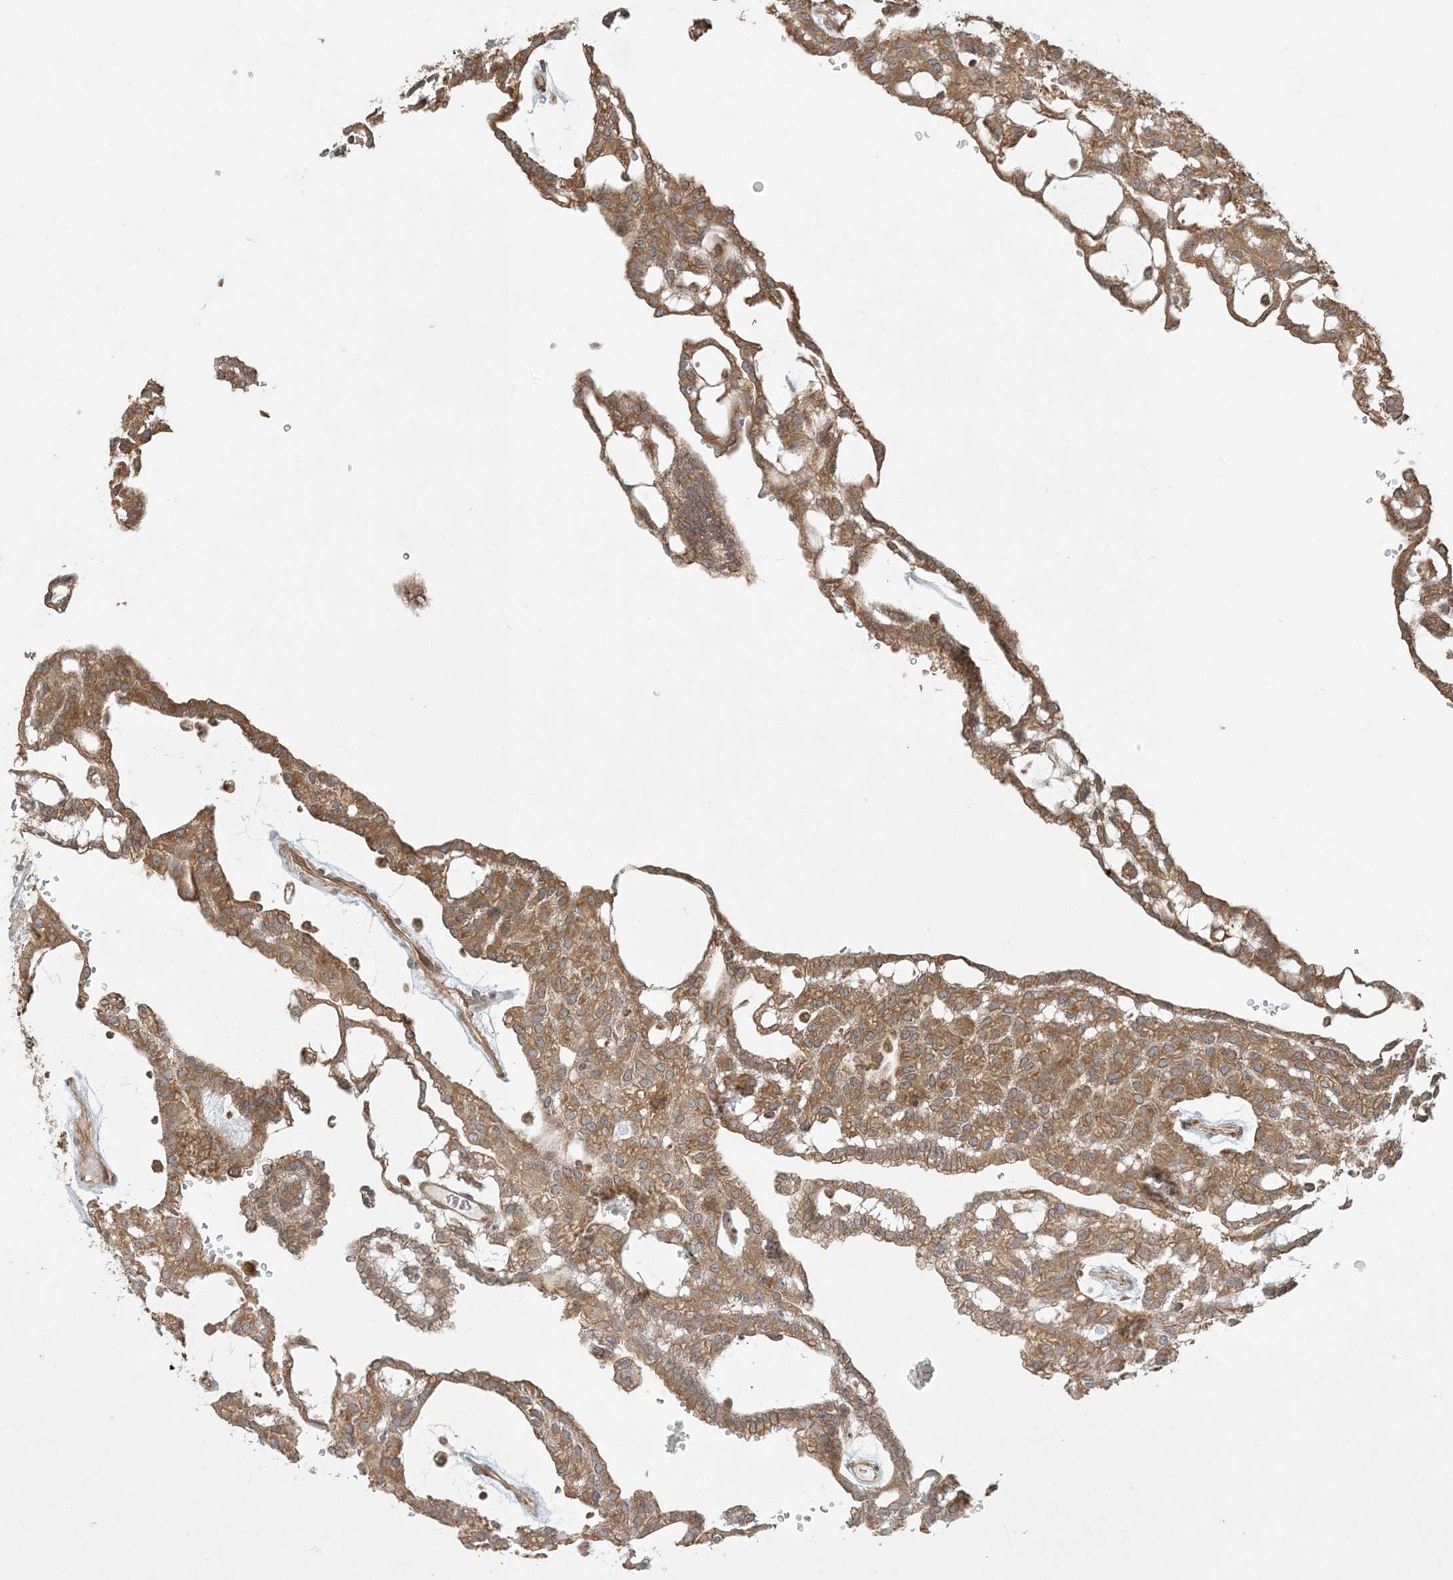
{"staining": {"intensity": "moderate", "quantity": ">75%", "location": "cytoplasmic/membranous"}, "tissue": "renal cancer", "cell_type": "Tumor cells", "image_type": "cancer", "snomed": [{"axis": "morphology", "description": "Adenocarcinoma, NOS"}, {"axis": "topography", "description": "Kidney"}], "caption": "Protein staining displays moderate cytoplasmic/membranous staining in about >75% of tumor cells in renal adenocarcinoma.", "gene": "COMMD8", "patient": {"sex": "male", "age": 63}}